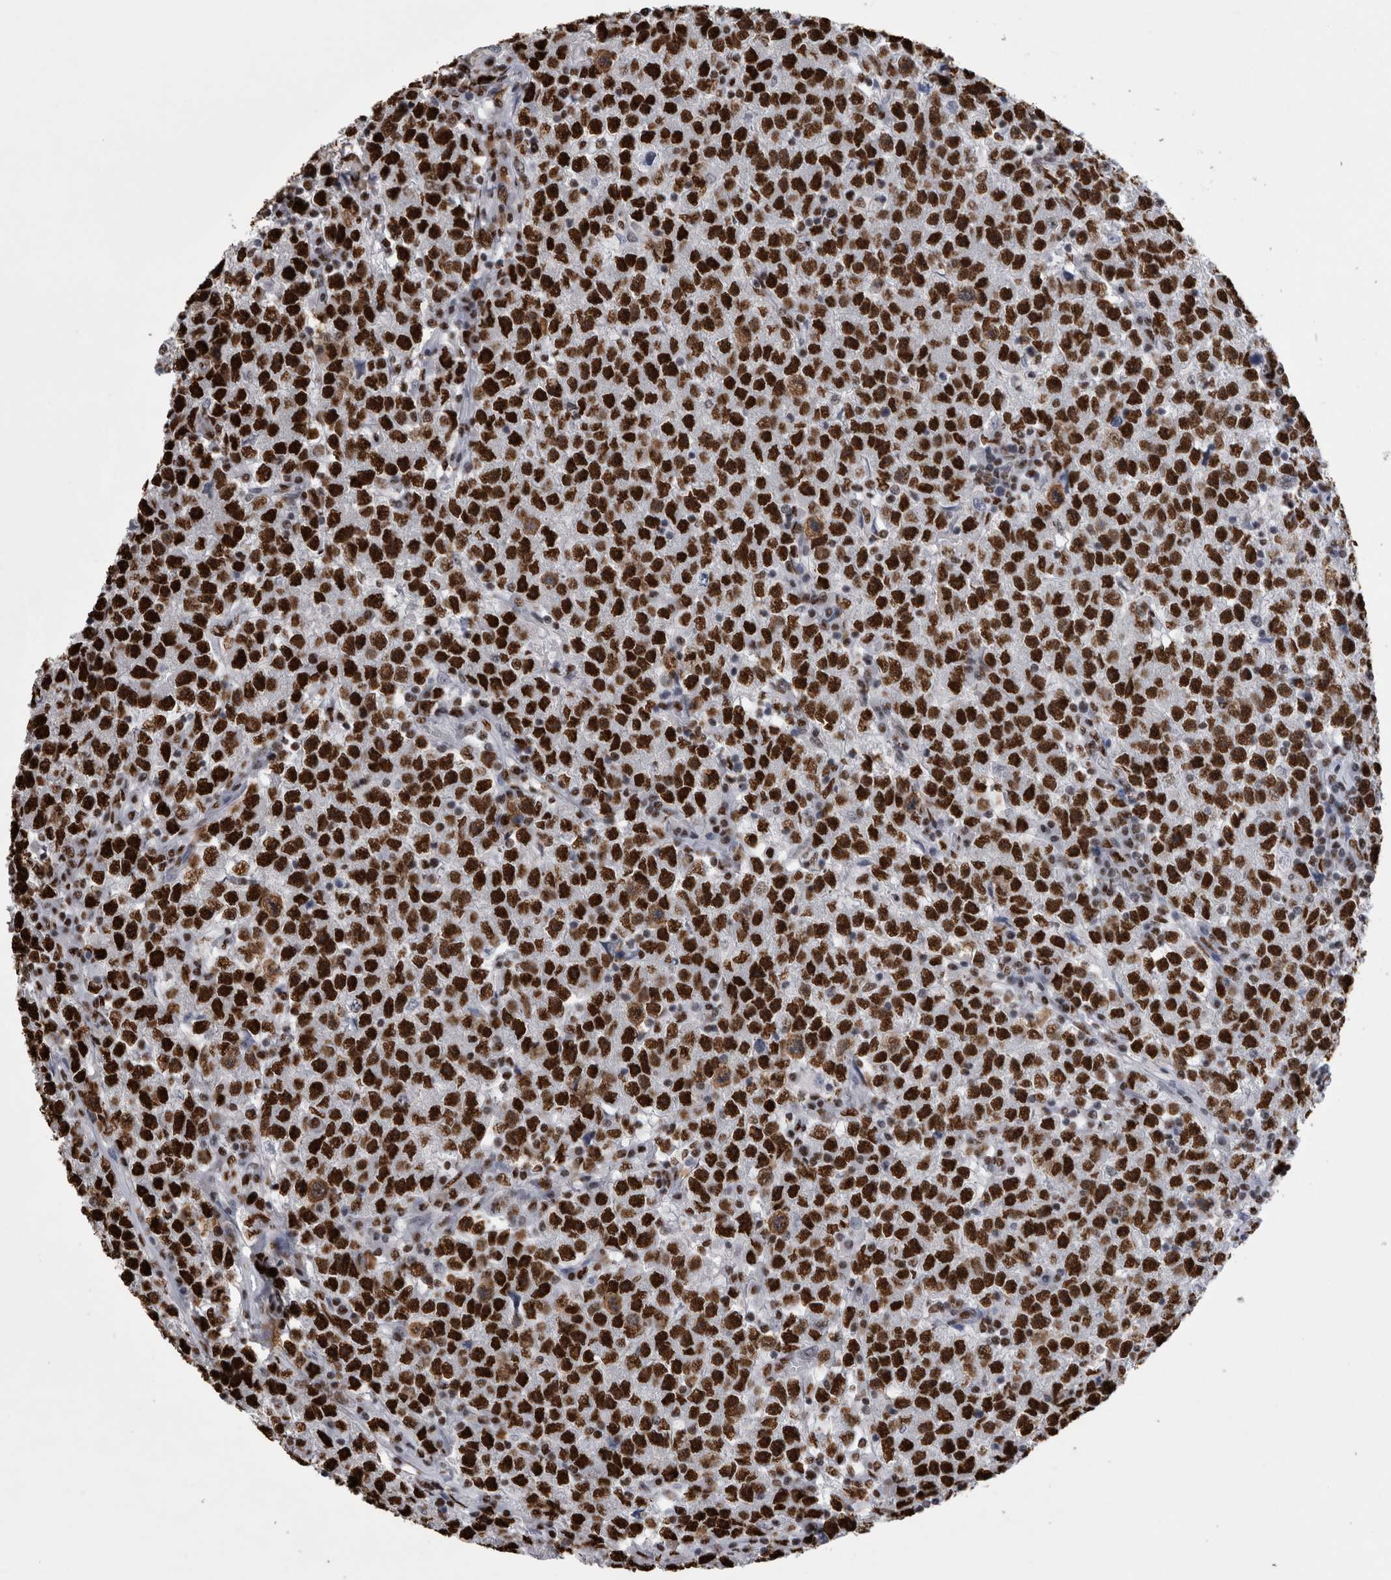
{"staining": {"intensity": "strong", "quantity": ">75%", "location": "nuclear"}, "tissue": "testis cancer", "cell_type": "Tumor cells", "image_type": "cancer", "snomed": [{"axis": "morphology", "description": "Seminoma, NOS"}, {"axis": "topography", "description": "Testis"}], "caption": "Immunohistochemistry (IHC) of human testis cancer reveals high levels of strong nuclear expression in about >75% of tumor cells. The staining was performed using DAB to visualize the protein expression in brown, while the nuclei were stained in blue with hematoxylin (Magnification: 20x).", "gene": "ALPK3", "patient": {"sex": "male", "age": 22}}